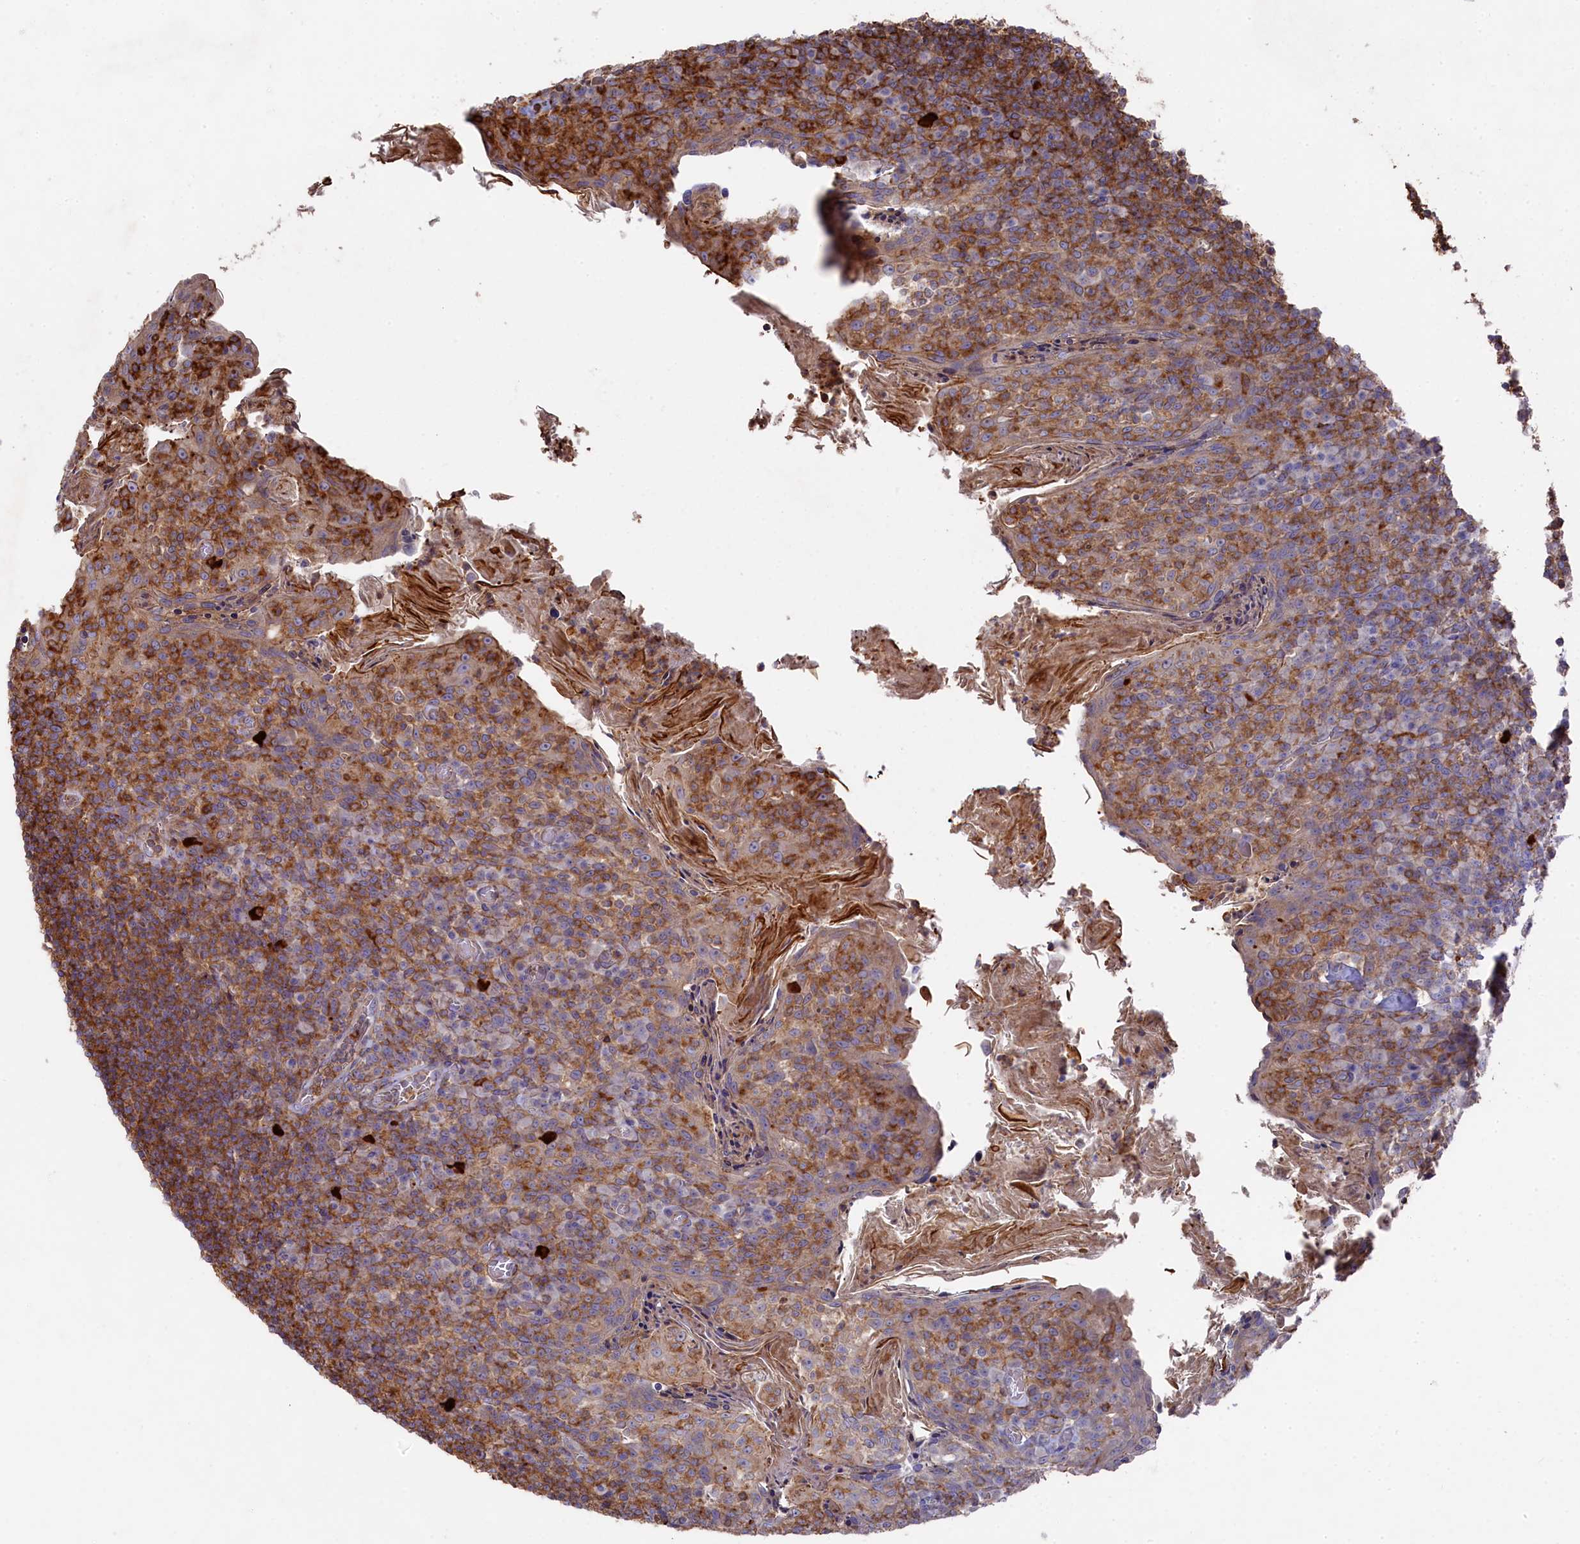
{"staining": {"intensity": "negative", "quantity": "none", "location": "none"}, "tissue": "tonsil", "cell_type": "Germinal center cells", "image_type": "normal", "snomed": [{"axis": "morphology", "description": "Normal tissue, NOS"}, {"axis": "topography", "description": "Tonsil"}], "caption": "Histopathology image shows no significant protein positivity in germinal center cells of unremarkable tonsil.", "gene": "RAPSN", "patient": {"sex": "female", "age": 10}}